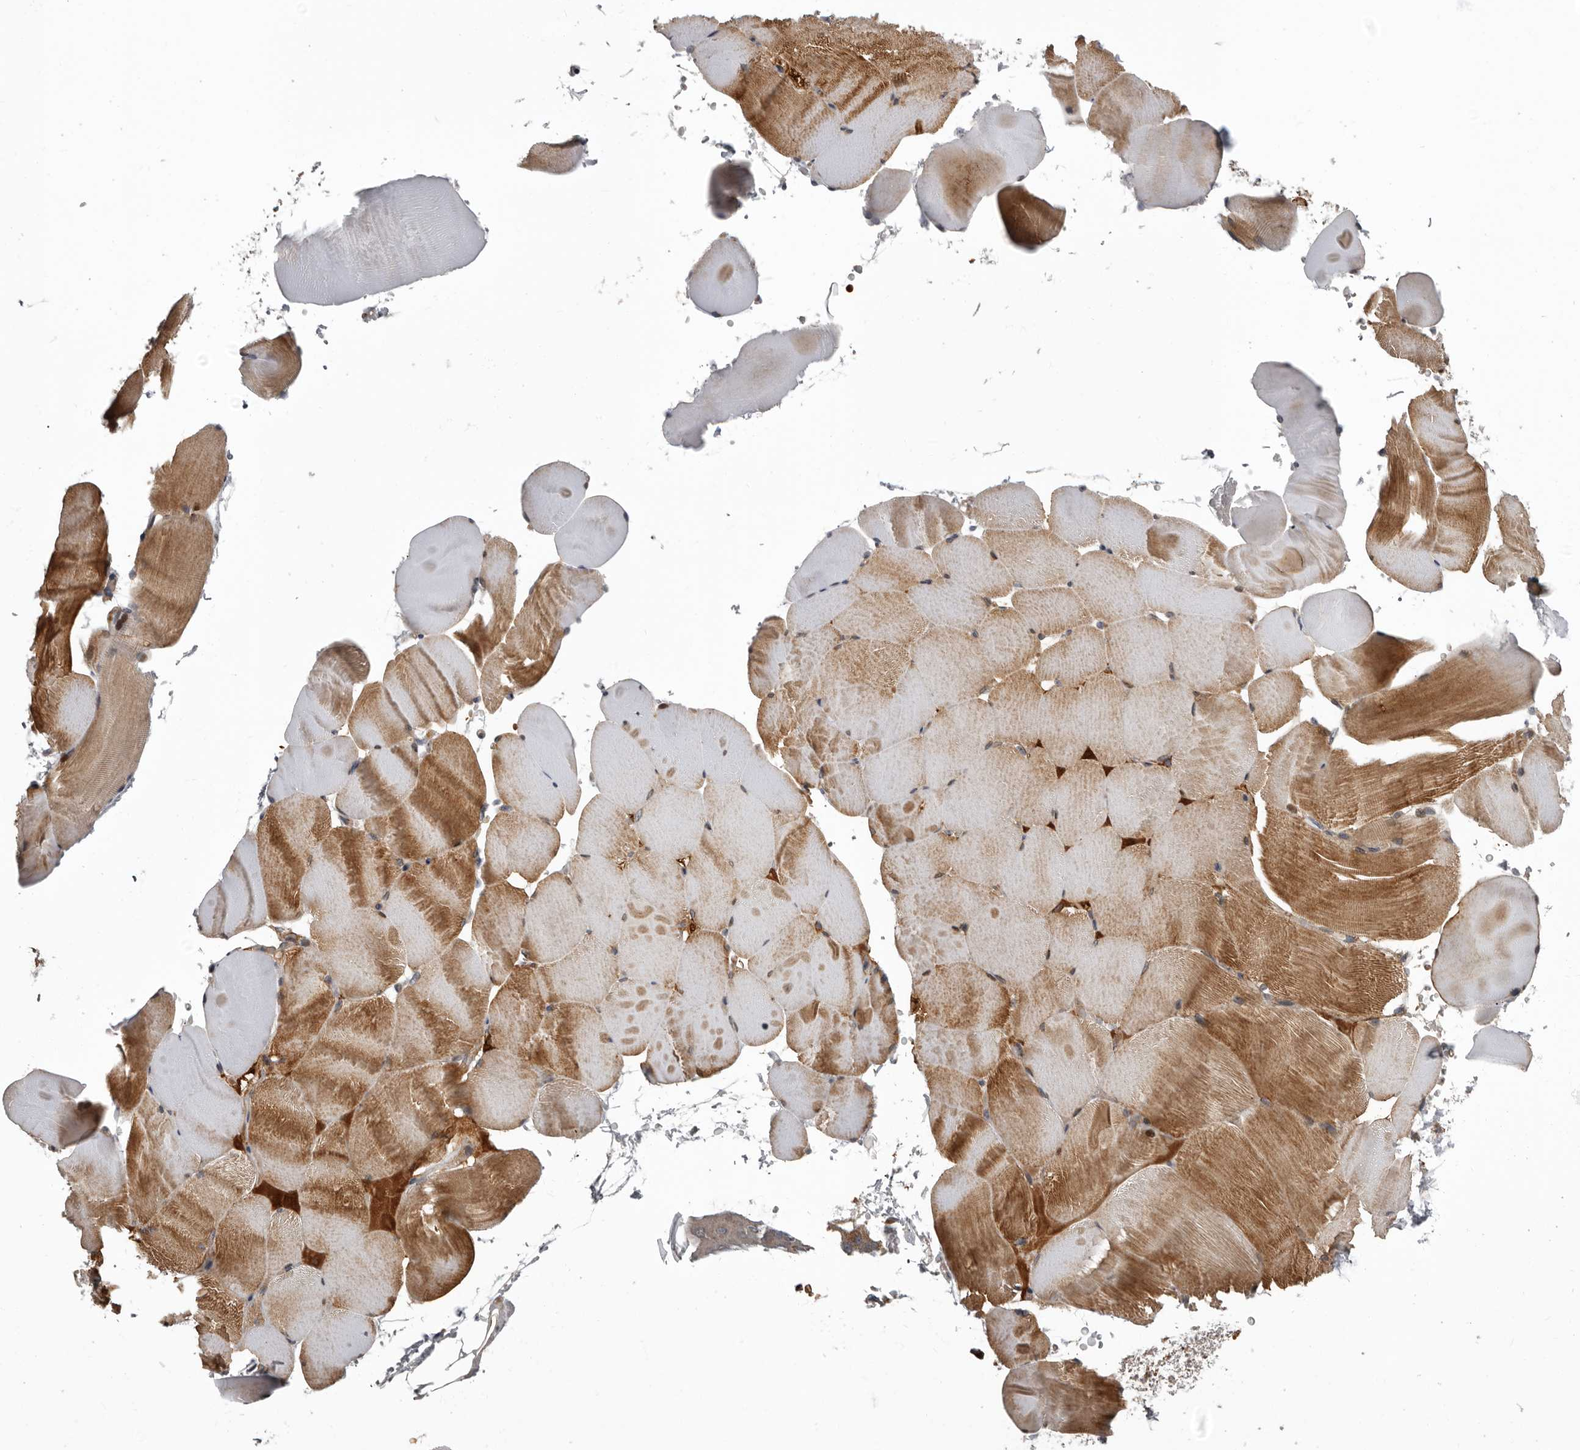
{"staining": {"intensity": "moderate", "quantity": ">75%", "location": "cytoplasmic/membranous"}, "tissue": "skeletal muscle", "cell_type": "Myocytes", "image_type": "normal", "snomed": [{"axis": "morphology", "description": "Normal tissue, NOS"}, {"axis": "topography", "description": "Skeletal muscle"}, {"axis": "topography", "description": "Parathyroid gland"}], "caption": "The immunohistochemical stain labels moderate cytoplasmic/membranous staining in myocytes of unremarkable skeletal muscle. (IHC, brightfield microscopy, high magnification).", "gene": "FGFR4", "patient": {"sex": "female", "age": 37}}